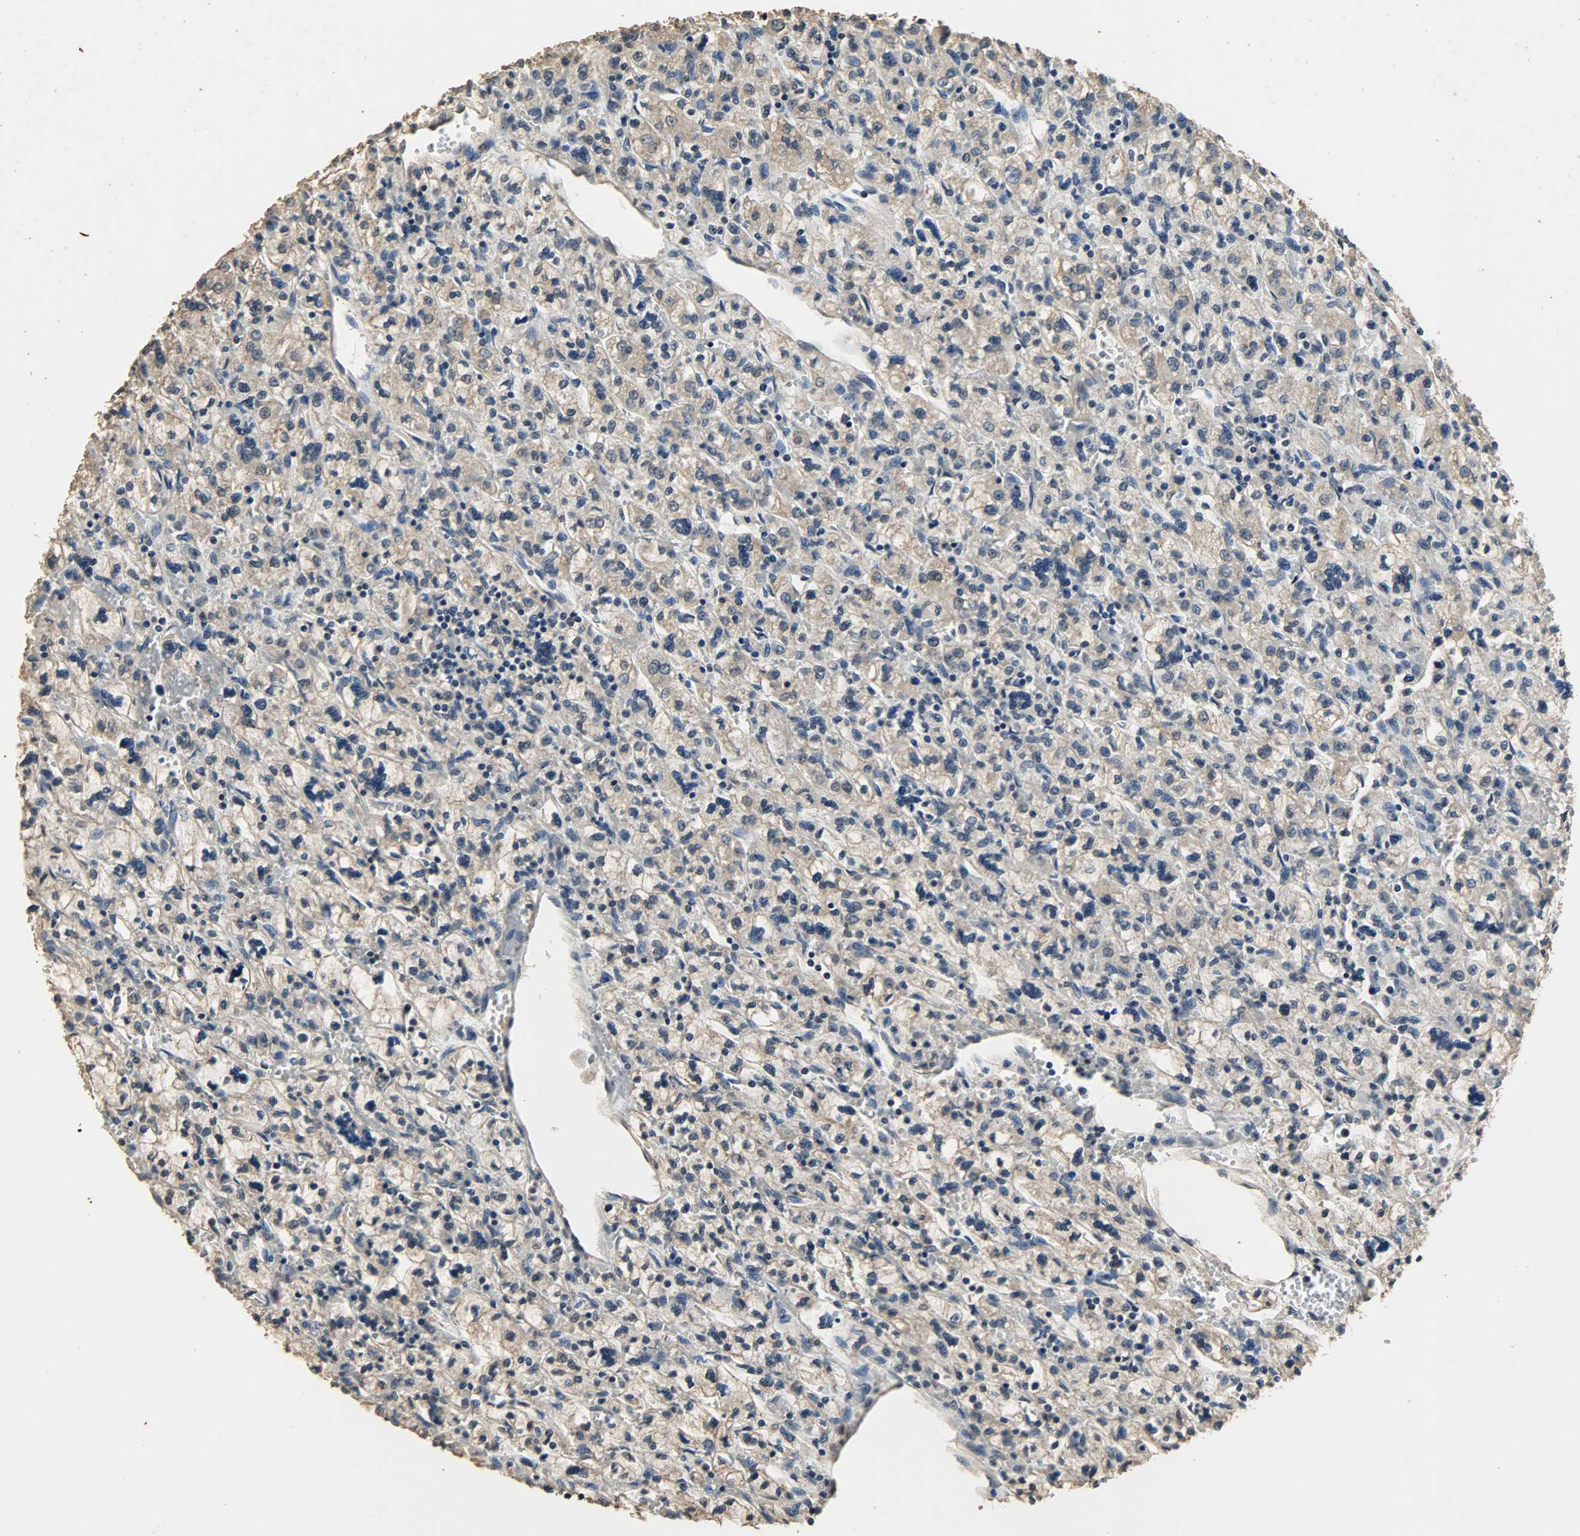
{"staining": {"intensity": "weak", "quantity": ">75%", "location": "cytoplasmic/membranous"}, "tissue": "renal cancer", "cell_type": "Tumor cells", "image_type": "cancer", "snomed": [{"axis": "morphology", "description": "Adenocarcinoma, NOS"}, {"axis": "topography", "description": "Kidney"}], "caption": "Immunohistochemical staining of adenocarcinoma (renal) displays low levels of weak cytoplasmic/membranous expression in about >75% of tumor cells. (DAB (3,3'-diaminobenzidine) = brown stain, brightfield microscopy at high magnification).", "gene": "CCNT2", "patient": {"sex": "female", "age": 83}}